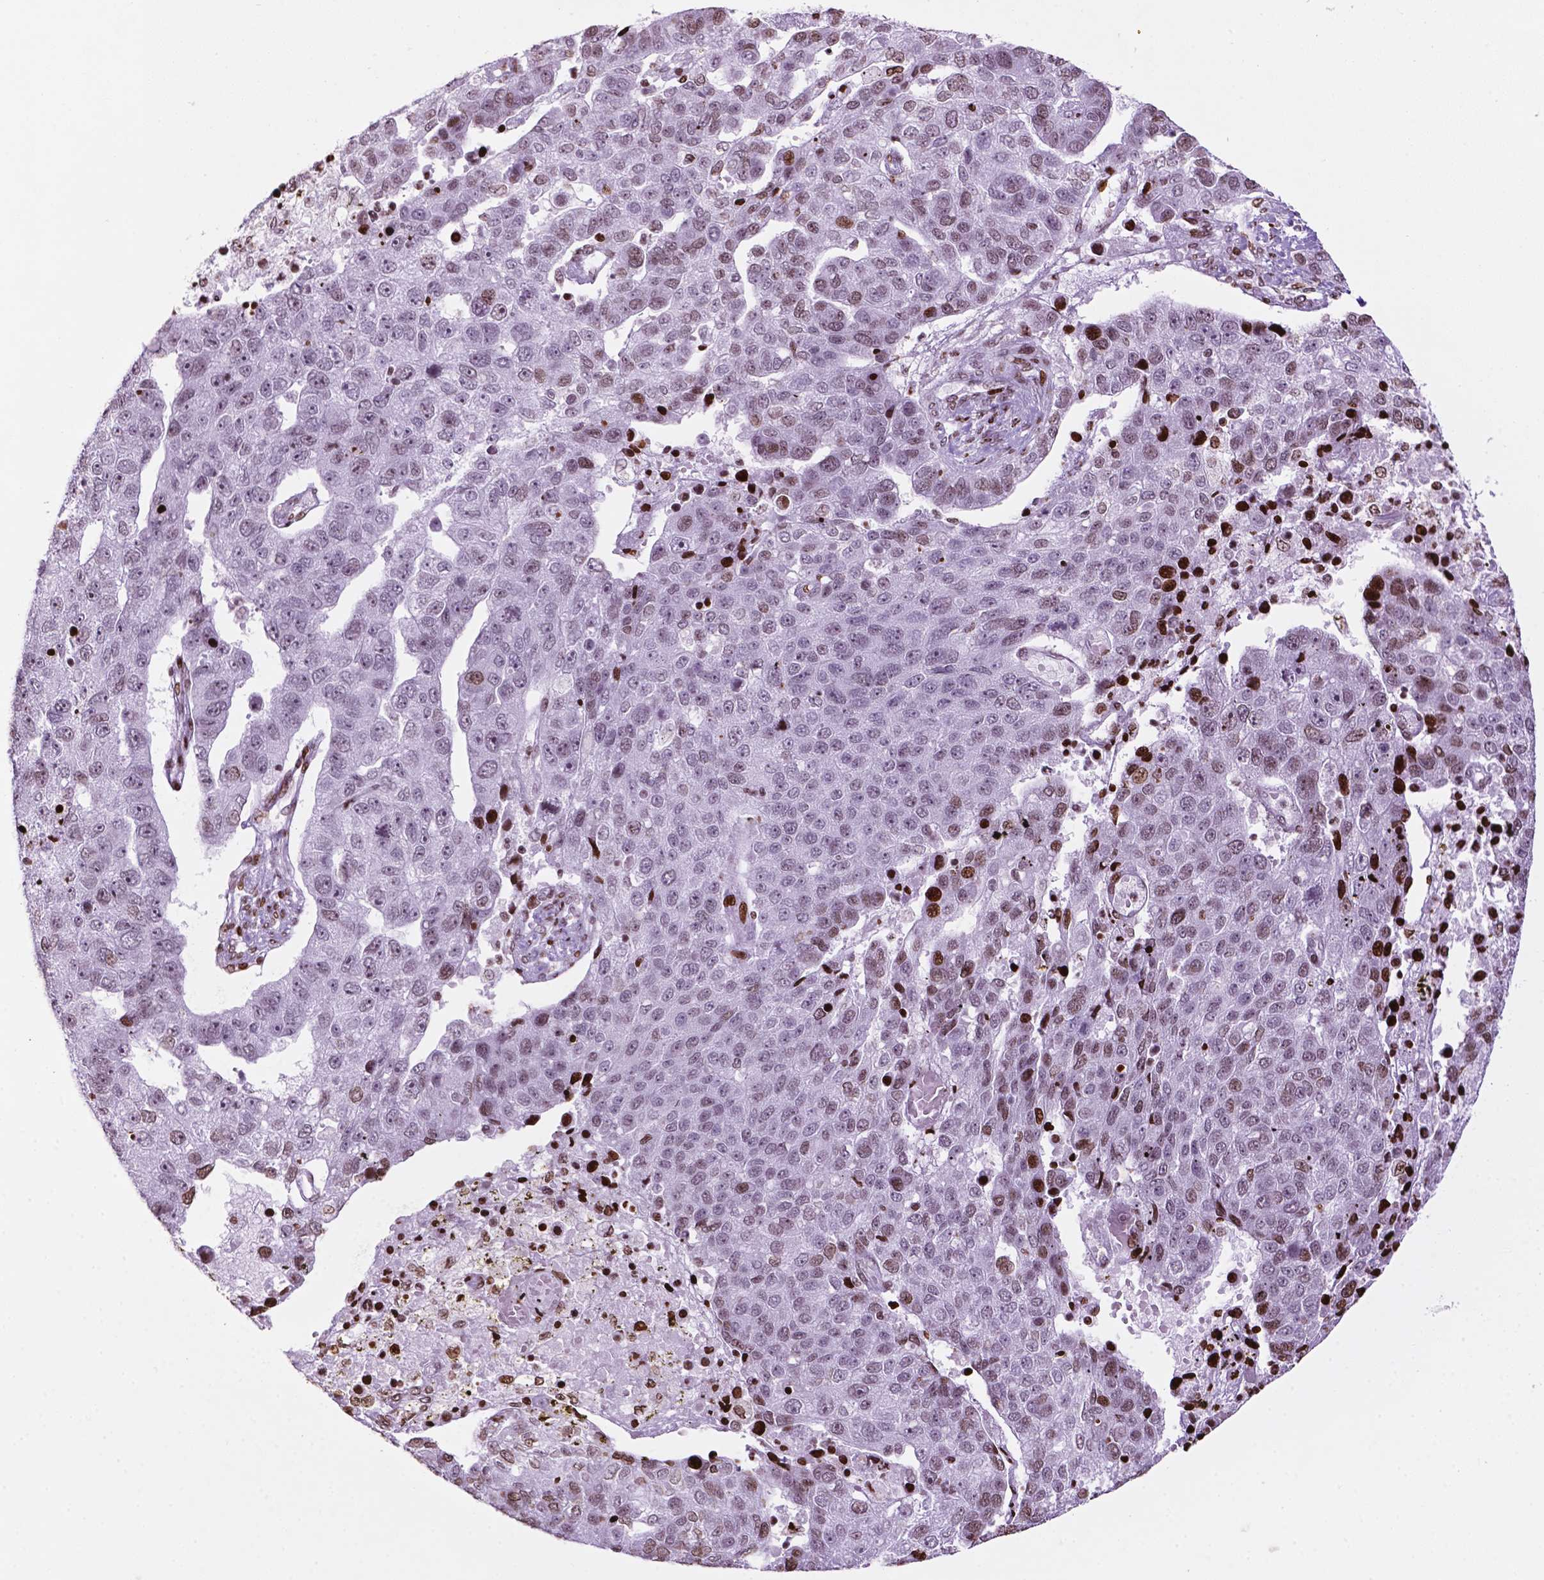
{"staining": {"intensity": "moderate", "quantity": "<25%", "location": "nuclear"}, "tissue": "pancreatic cancer", "cell_type": "Tumor cells", "image_type": "cancer", "snomed": [{"axis": "morphology", "description": "Adenocarcinoma, NOS"}, {"axis": "topography", "description": "Pancreas"}], "caption": "About <25% of tumor cells in pancreatic cancer demonstrate moderate nuclear protein expression as visualized by brown immunohistochemical staining.", "gene": "TMEM250", "patient": {"sex": "female", "age": 61}}